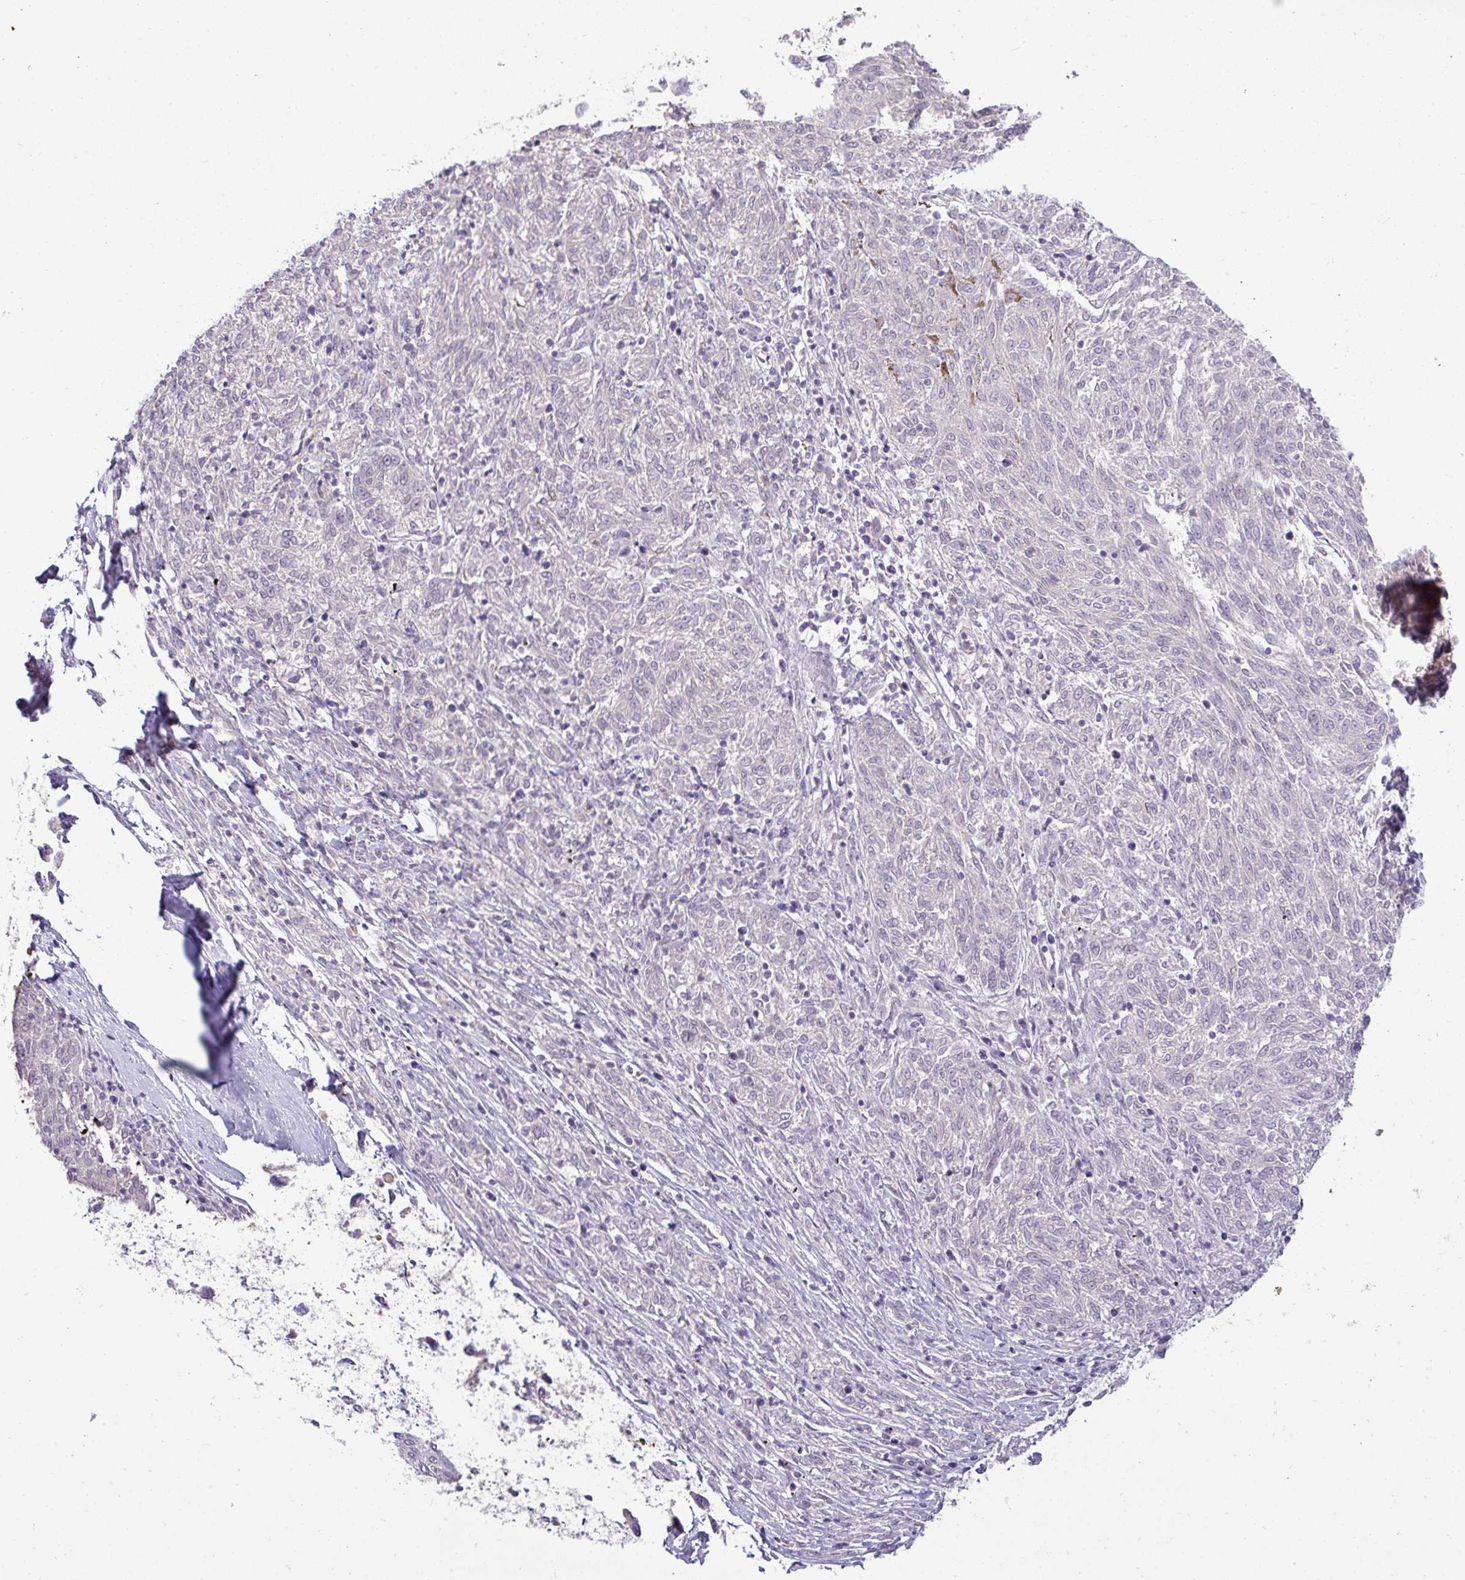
{"staining": {"intensity": "negative", "quantity": "none", "location": "none"}, "tissue": "melanoma", "cell_type": "Tumor cells", "image_type": "cancer", "snomed": [{"axis": "morphology", "description": "Malignant melanoma, NOS"}, {"axis": "topography", "description": "Skin"}], "caption": "Immunohistochemical staining of melanoma reveals no significant expression in tumor cells.", "gene": "APOM", "patient": {"sex": "female", "age": 72}}